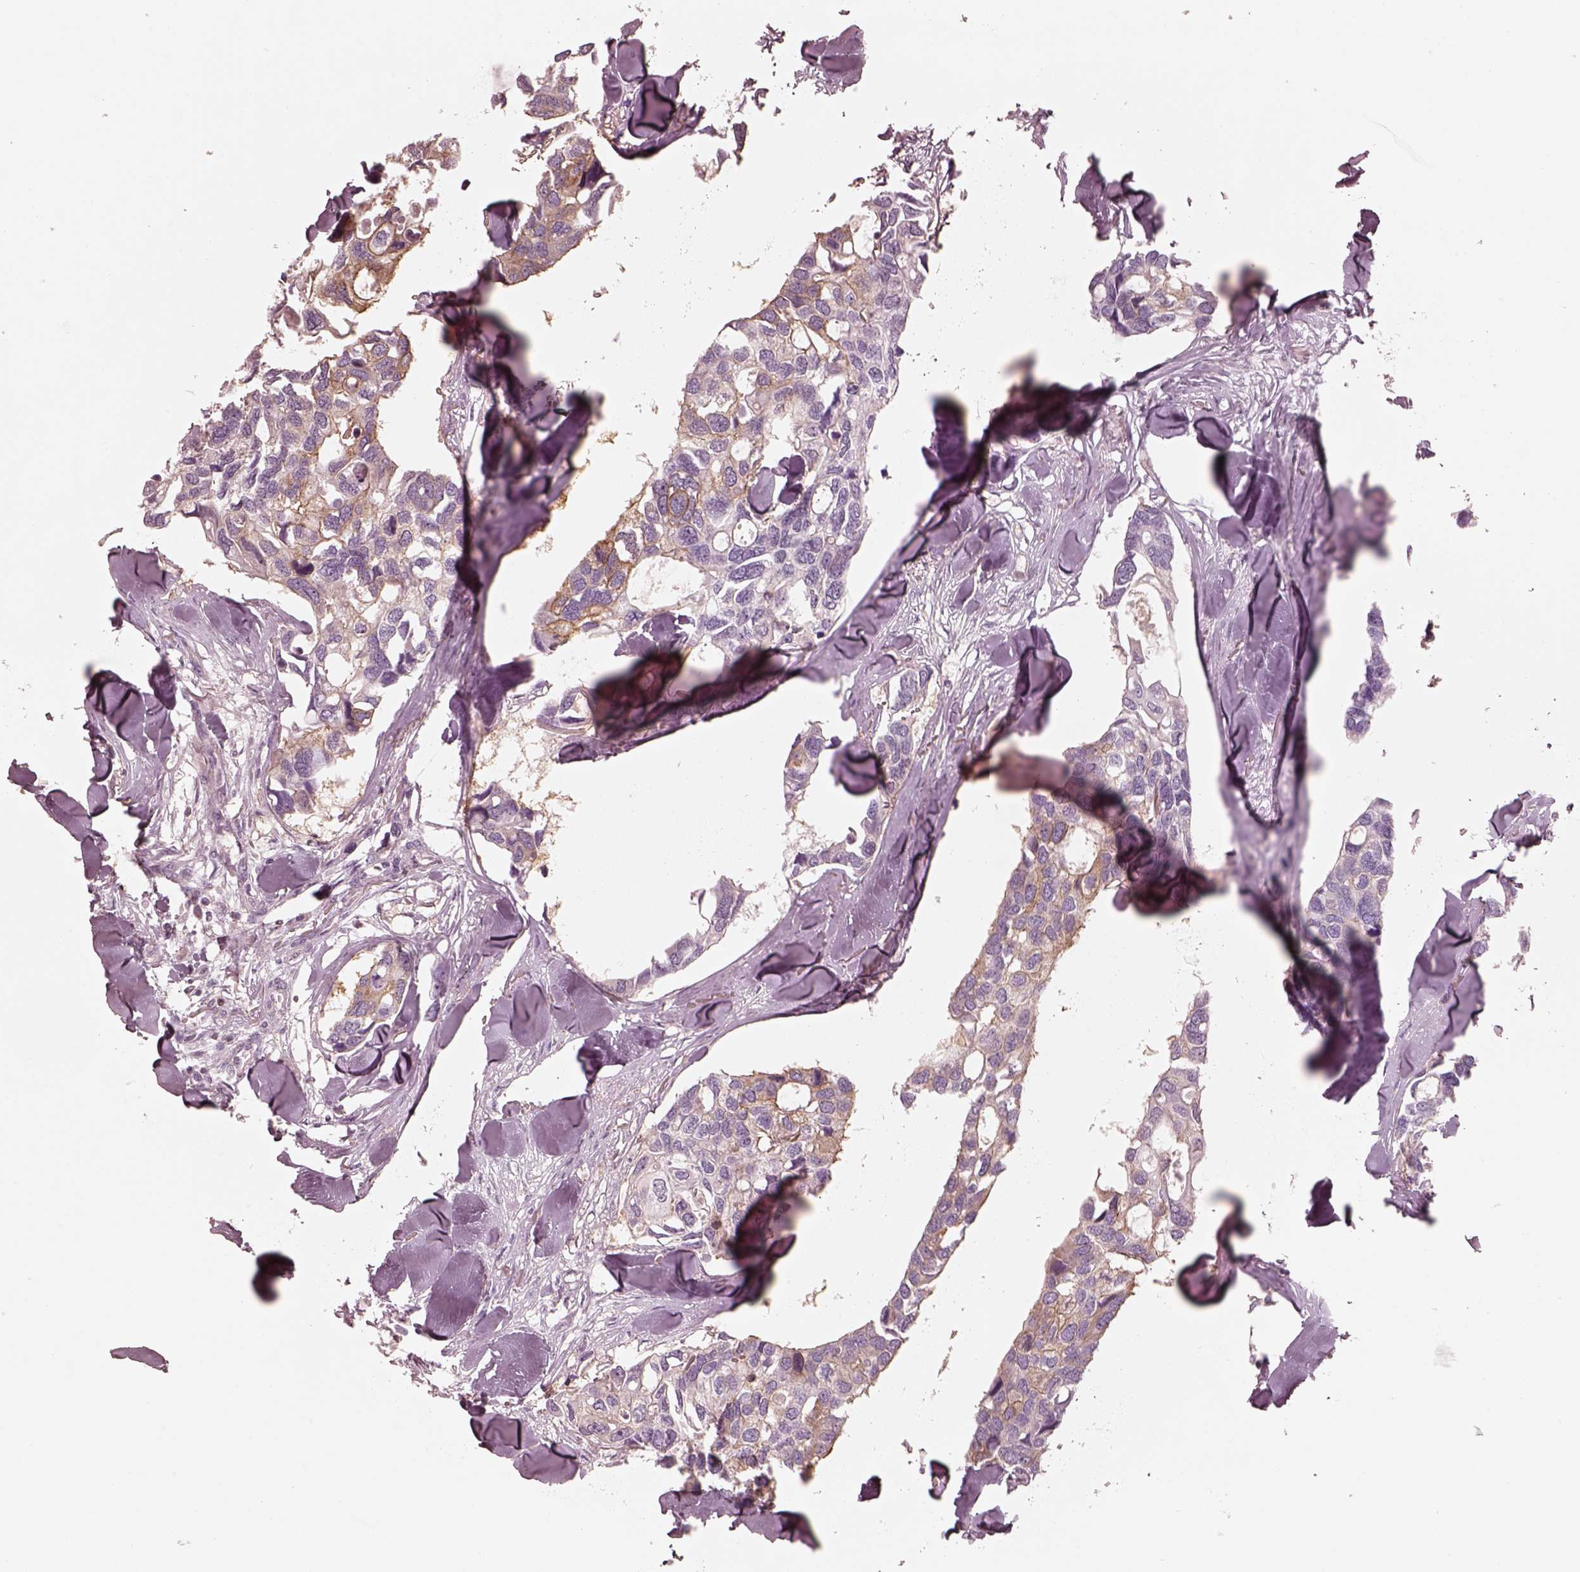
{"staining": {"intensity": "weak", "quantity": "25%-75%", "location": "cytoplasmic/membranous"}, "tissue": "breast cancer", "cell_type": "Tumor cells", "image_type": "cancer", "snomed": [{"axis": "morphology", "description": "Duct carcinoma"}, {"axis": "topography", "description": "Breast"}], "caption": "Immunohistochemical staining of human breast cancer shows low levels of weak cytoplasmic/membranous protein staining in approximately 25%-75% of tumor cells.", "gene": "GPRIN1", "patient": {"sex": "female", "age": 83}}